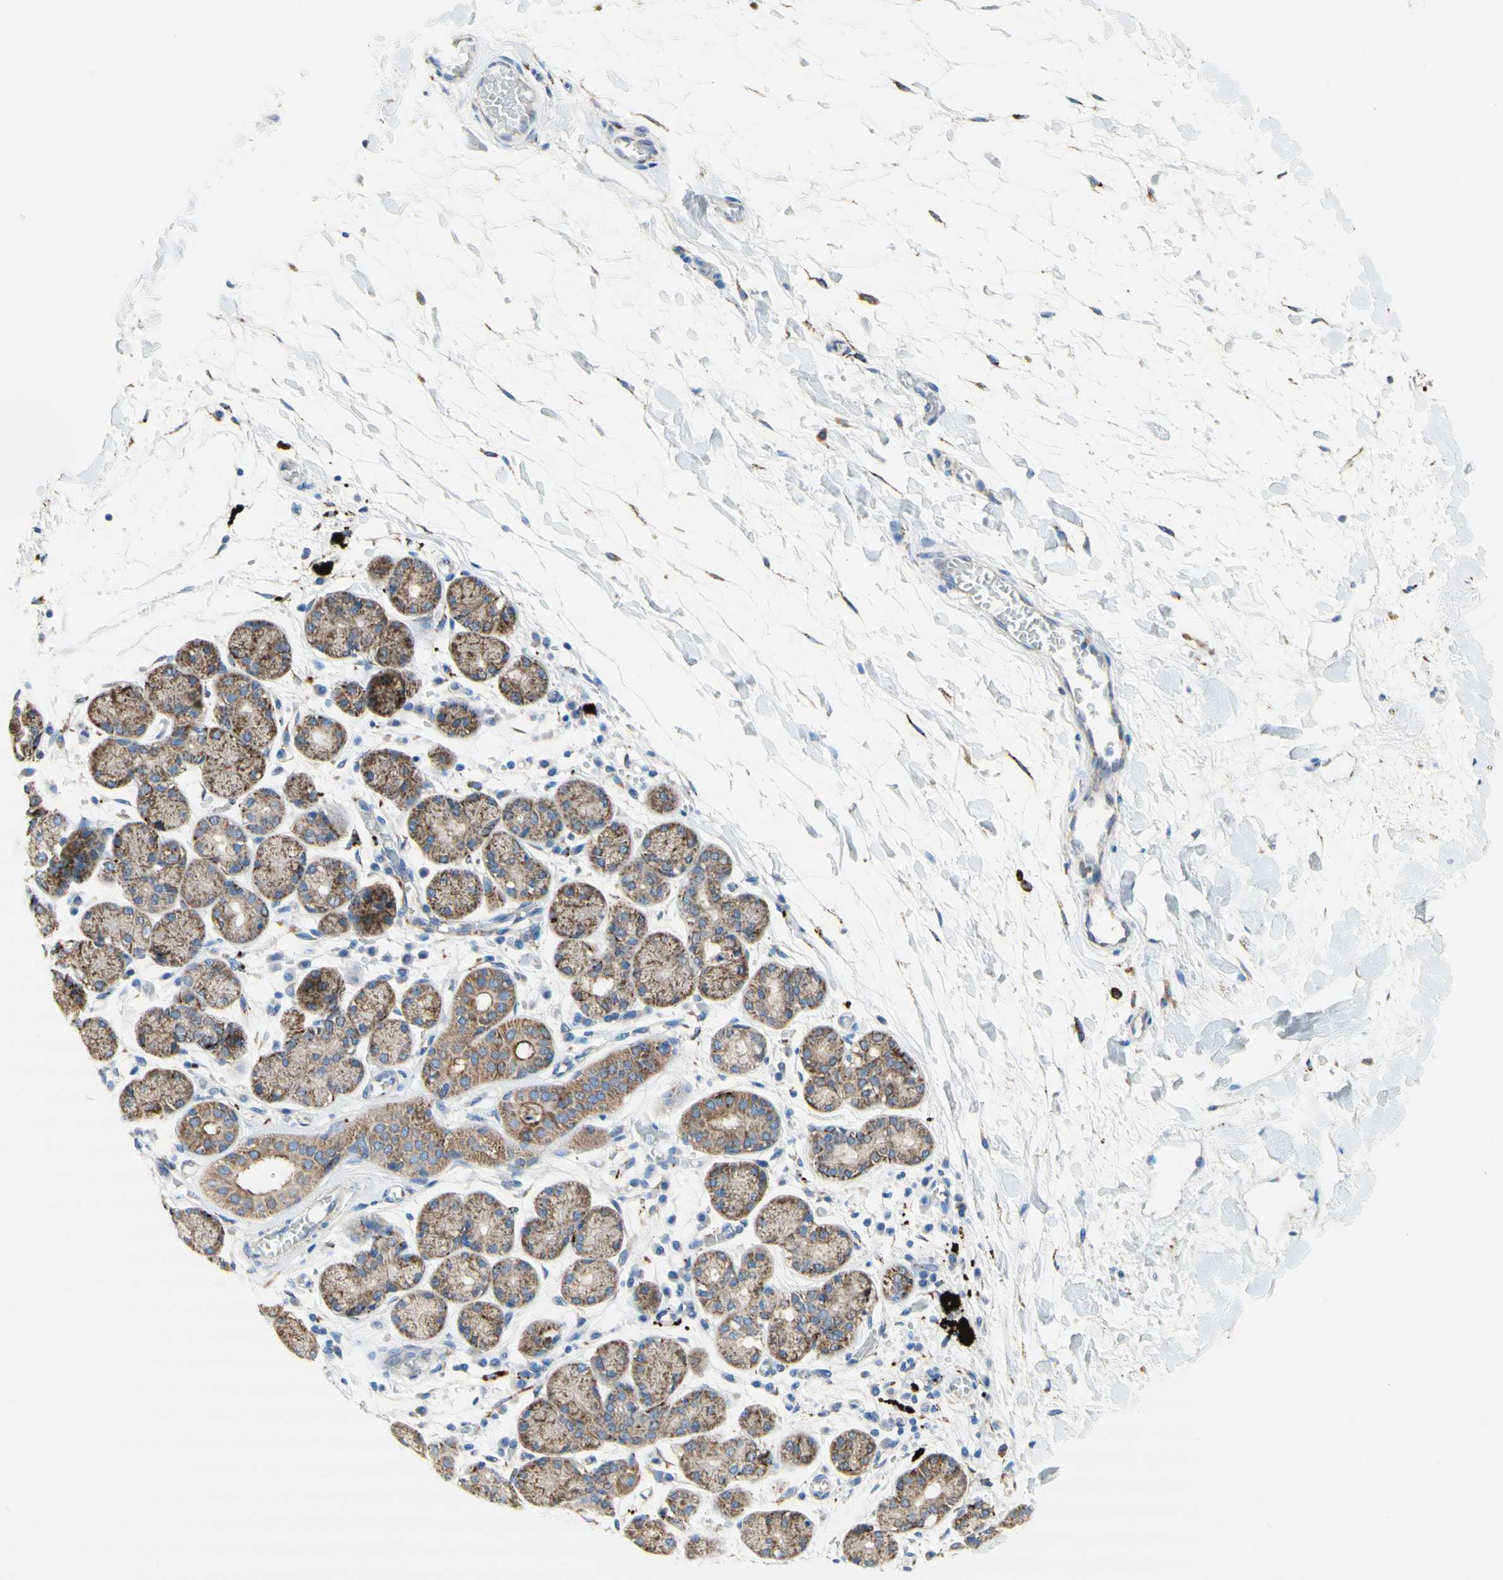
{"staining": {"intensity": "moderate", "quantity": ">75%", "location": "cytoplasmic/membranous"}, "tissue": "salivary gland", "cell_type": "Glandular cells", "image_type": "normal", "snomed": [{"axis": "morphology", "description": "Normal tissue, NOS"}, {"axis": "topography", "description": "Salivary gland"}], "caption": "A histopathology image showing moderate cytoplasmic/membranous staining in approximately >75% of glandular cells in unremarkable salivary gland, as visualized by brown immunohistochemical staining.", "gene": "URB2", "patient": {"sex": "female", "age": 24}}